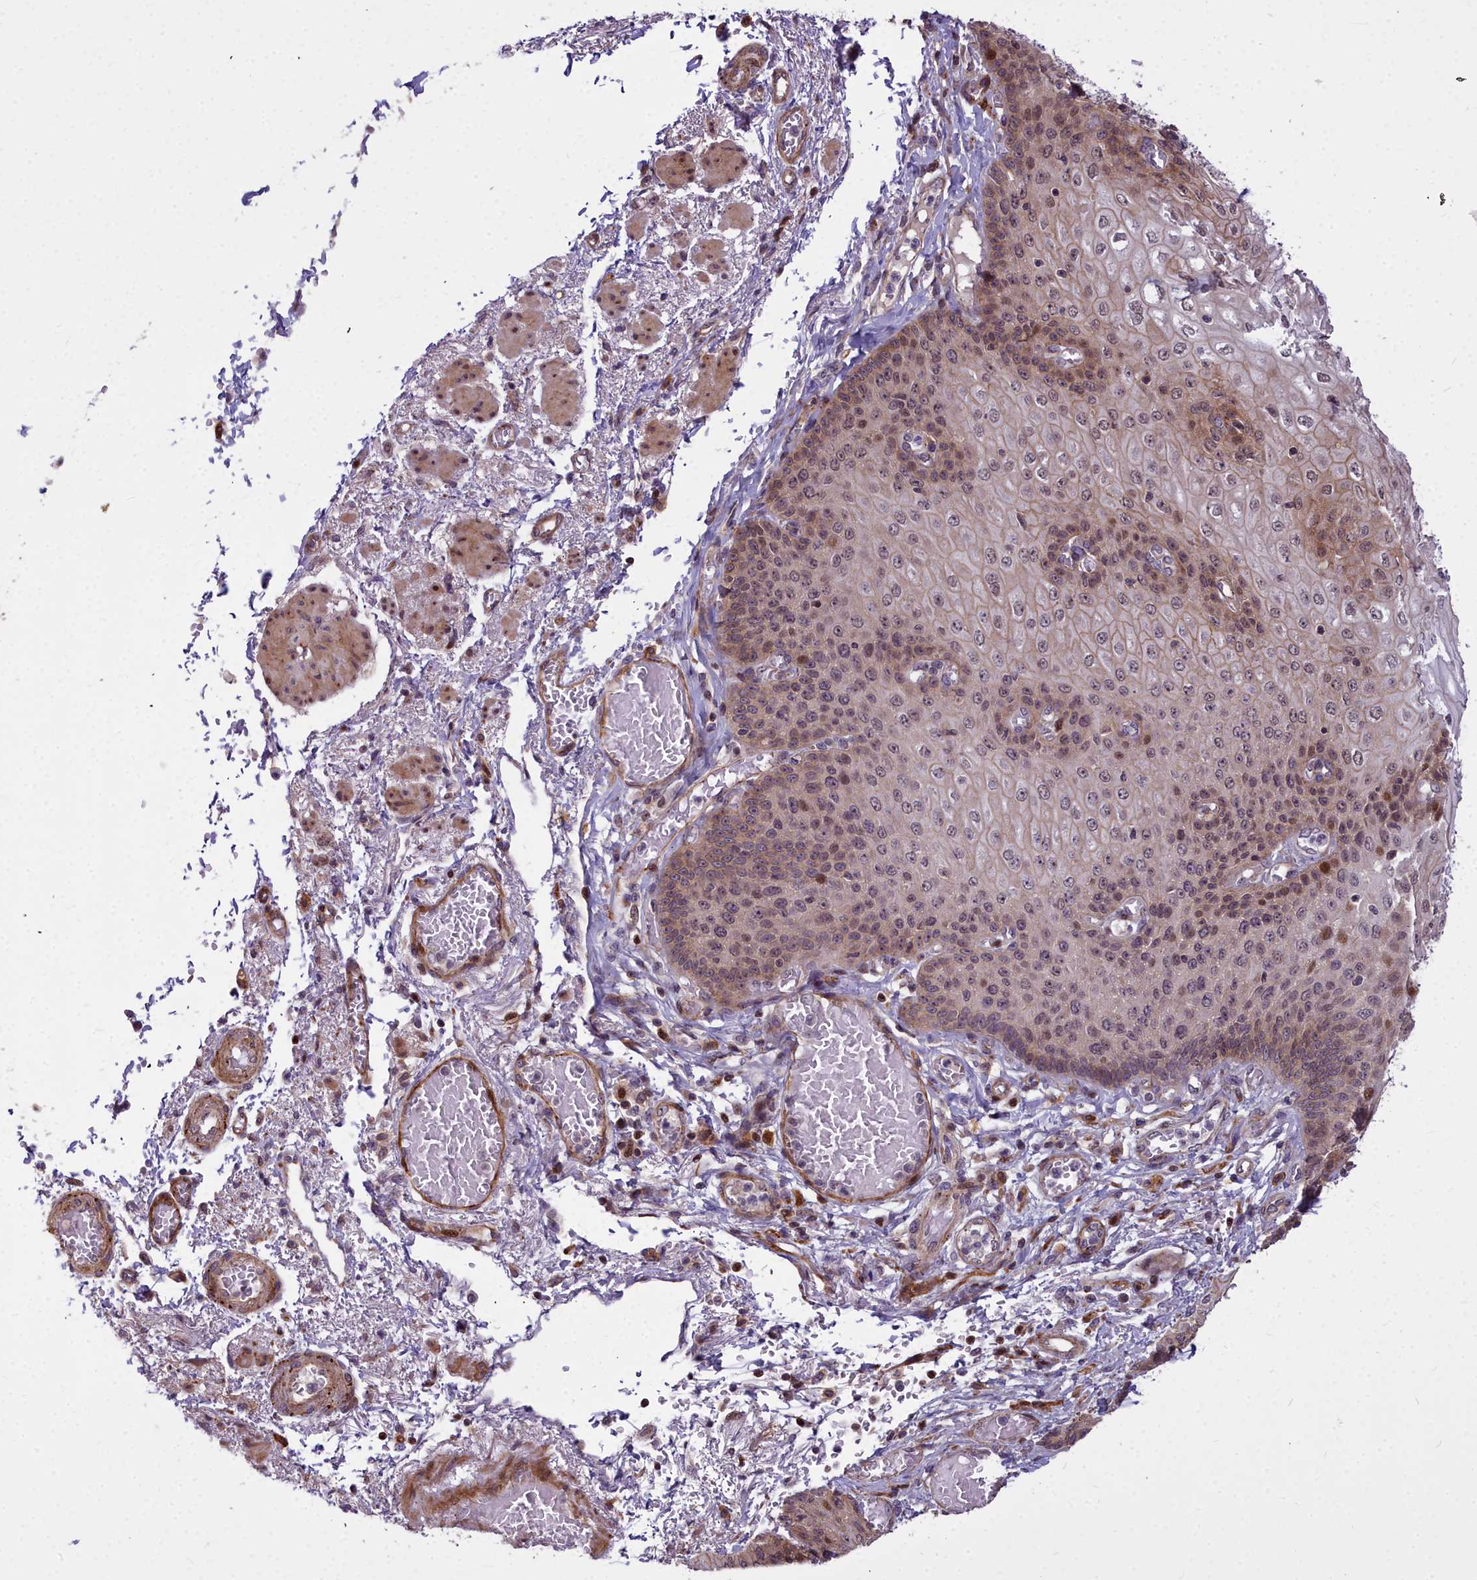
{"staining": {"intensity": "moderate", "quantity": ">75%", "location": "cytoplasmic/membranous,nuclear"}, "tissue": "esophagus", "cell_type": "Squamous epithelial cells", "image_type": "normal", "snomed": [{"axis": "morphology", "description": "Normal tissue, NOS"}, {"axis": "topography", "description": "Esophagus"}], "caption": "Esophagus stained for a protein (brown) demonstrates moderate cytoplasmic/membranous,nuclear positive expression in about >75% of squamous epithelial cells.", "gene": "GLYATL3", "patient": {"sex": "male", "age": 81}}